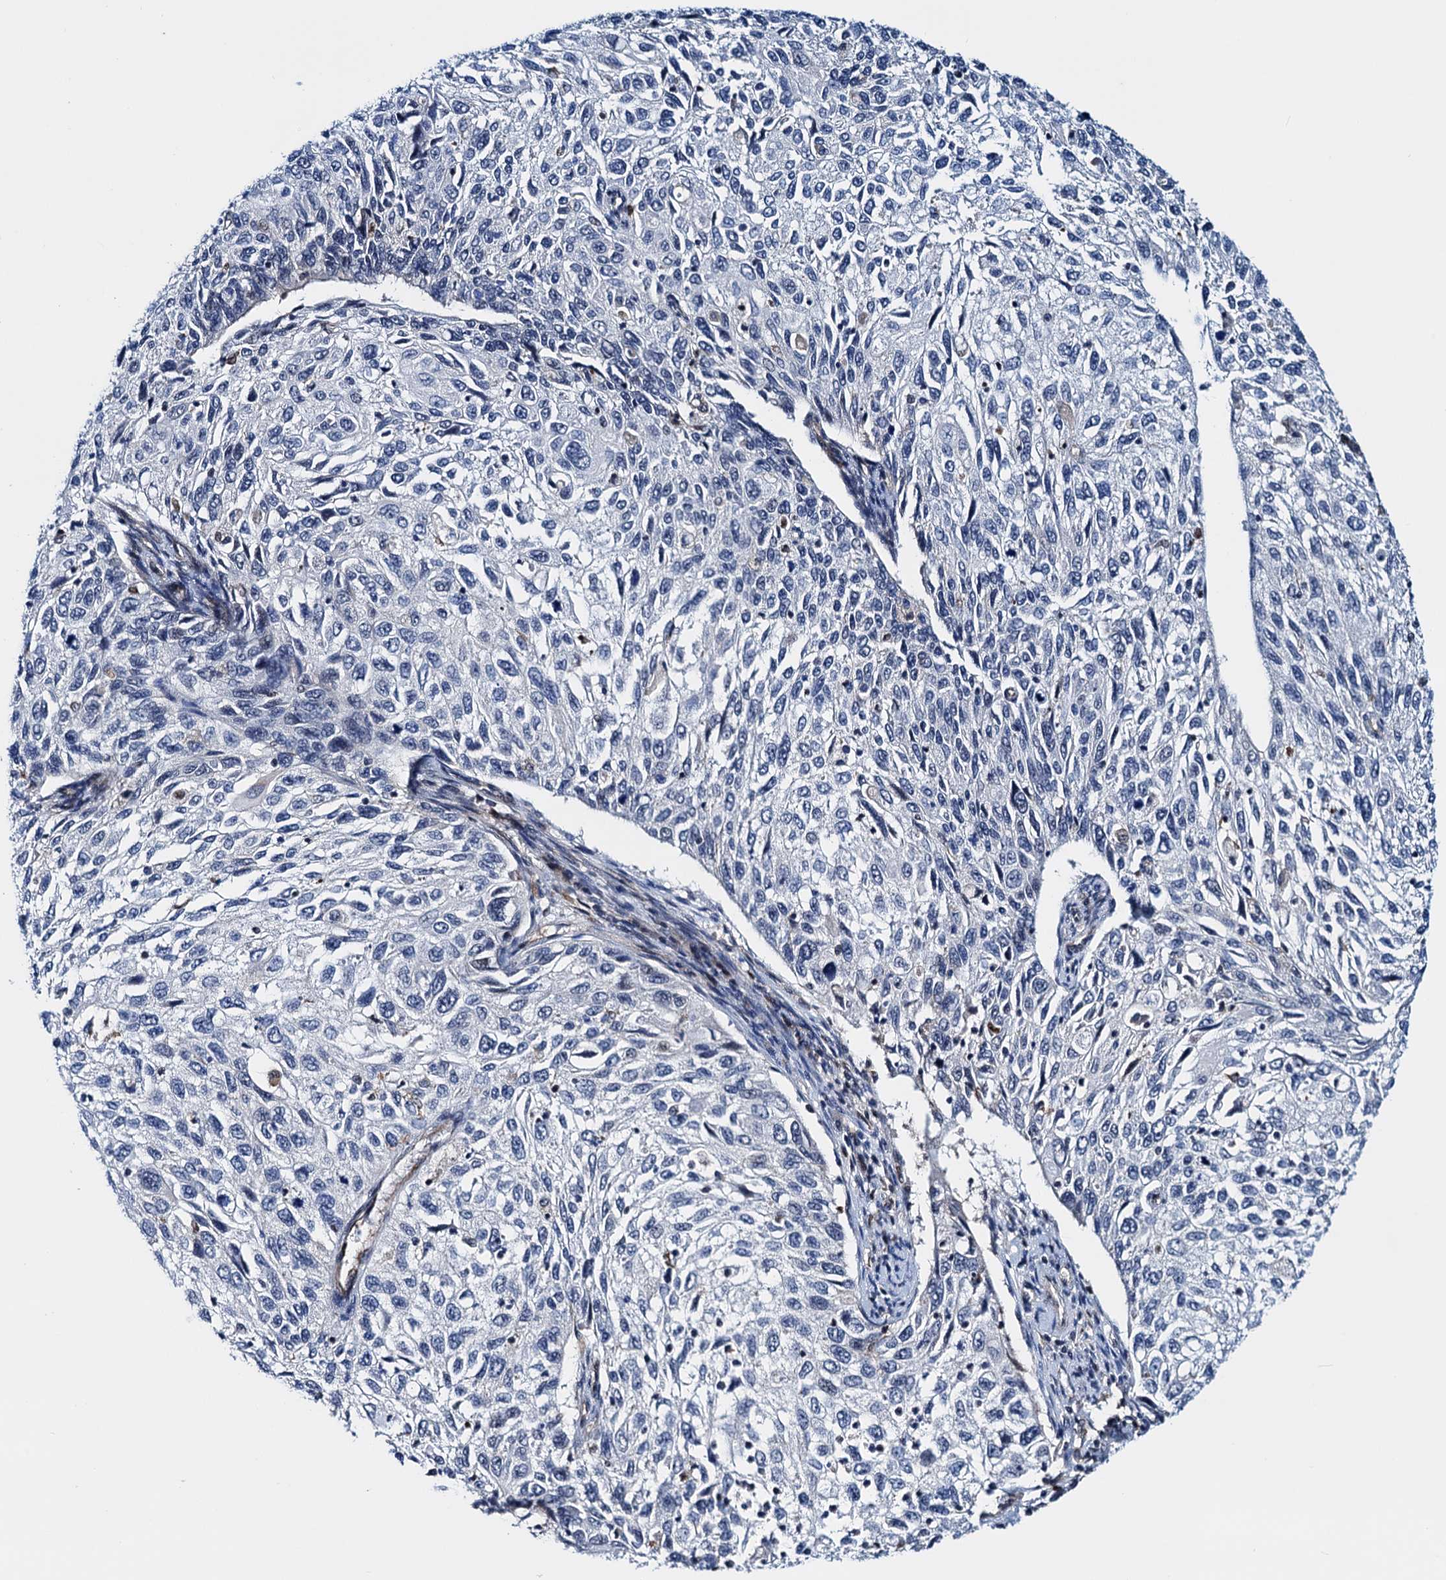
{"staining": {"intensity": "negative", "quantity": "none", "location": "none"}, "tissue": "cervical cancer", "cell_type": "Tumor cells", "image_type": "cancer", "snomed": [{"axis": "morphology", "description": "Squamous cell carcinoma, NOS"}, {"axis": "topography", "description": "Cervix"}], "caption": "Immunohistochemical staining of human cervical squamous cell carcinoma demonstrates no significant expression in tumor cells.", "gene": "COA4", "patient": {"sex": "female", "age": 70}}